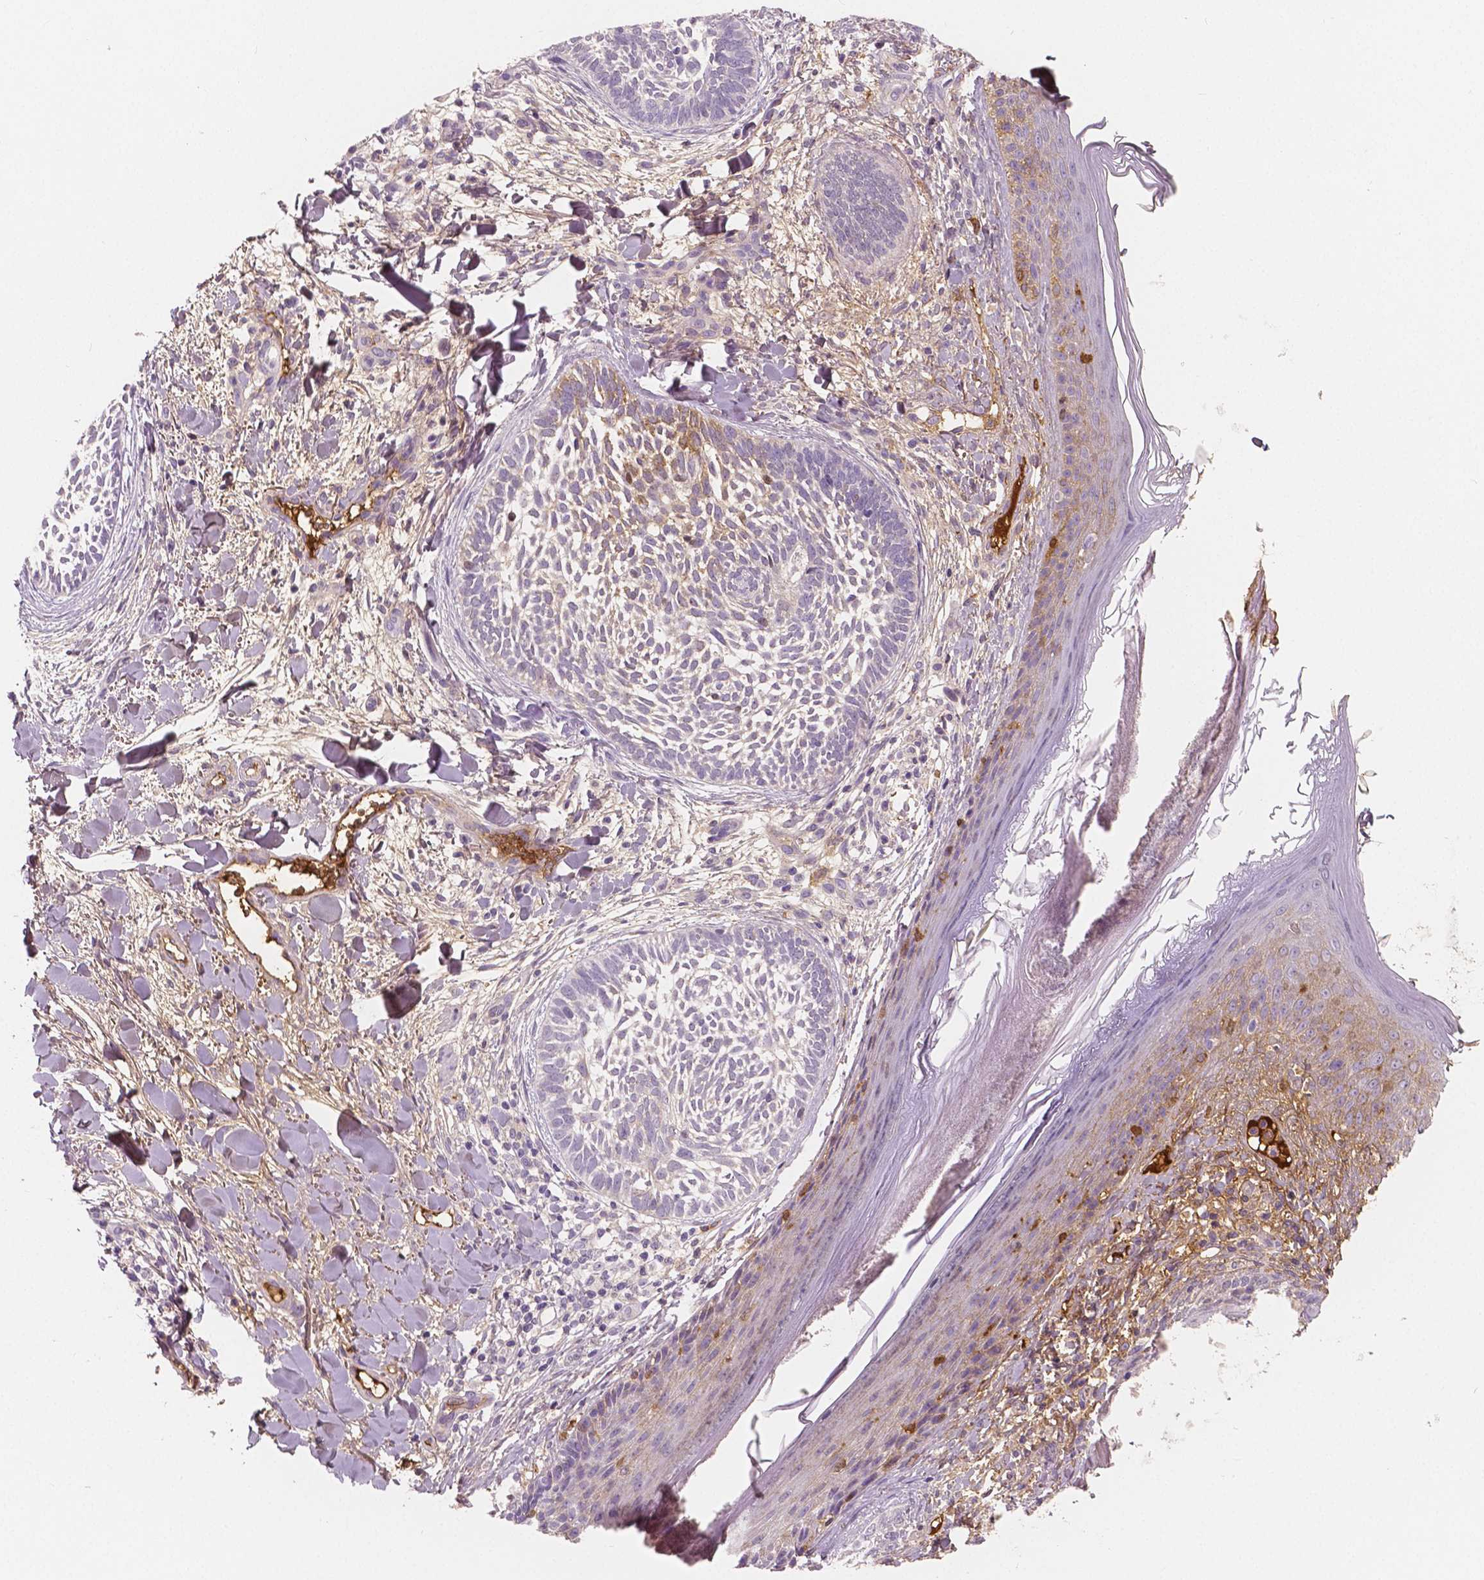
{"staining": {"intensity": "moderate", "quantity": "<25%", "location": "cytoplasmic/membranous"}, "tissue": "skin cancer", "cell_type": "Tumor cells", "image_type": "cancer", "snomed": [{"axis": "morphology", "description": "Normal tissue, NOS"}, {"axis": "morphology", "description": "Basal cell carcinoma"}, {"axis": "topography", "description": "Skin"}], "caption": "DAB (3,3'-diaminobenzidine) immunohistochemical staining of skin cancer (basal cell carcinoma) exhibits moderate cytoplasmic/membranous protein staining in about <25% of tumor cells. The protein is stained brown, and the nuclei are stained in blue (DAB (3,3'-diaminobenzidine) IHC with brightfield microscopy, high magnification).", "gene": "APOA4", "patient": {"sex": "male", "age": 46}}